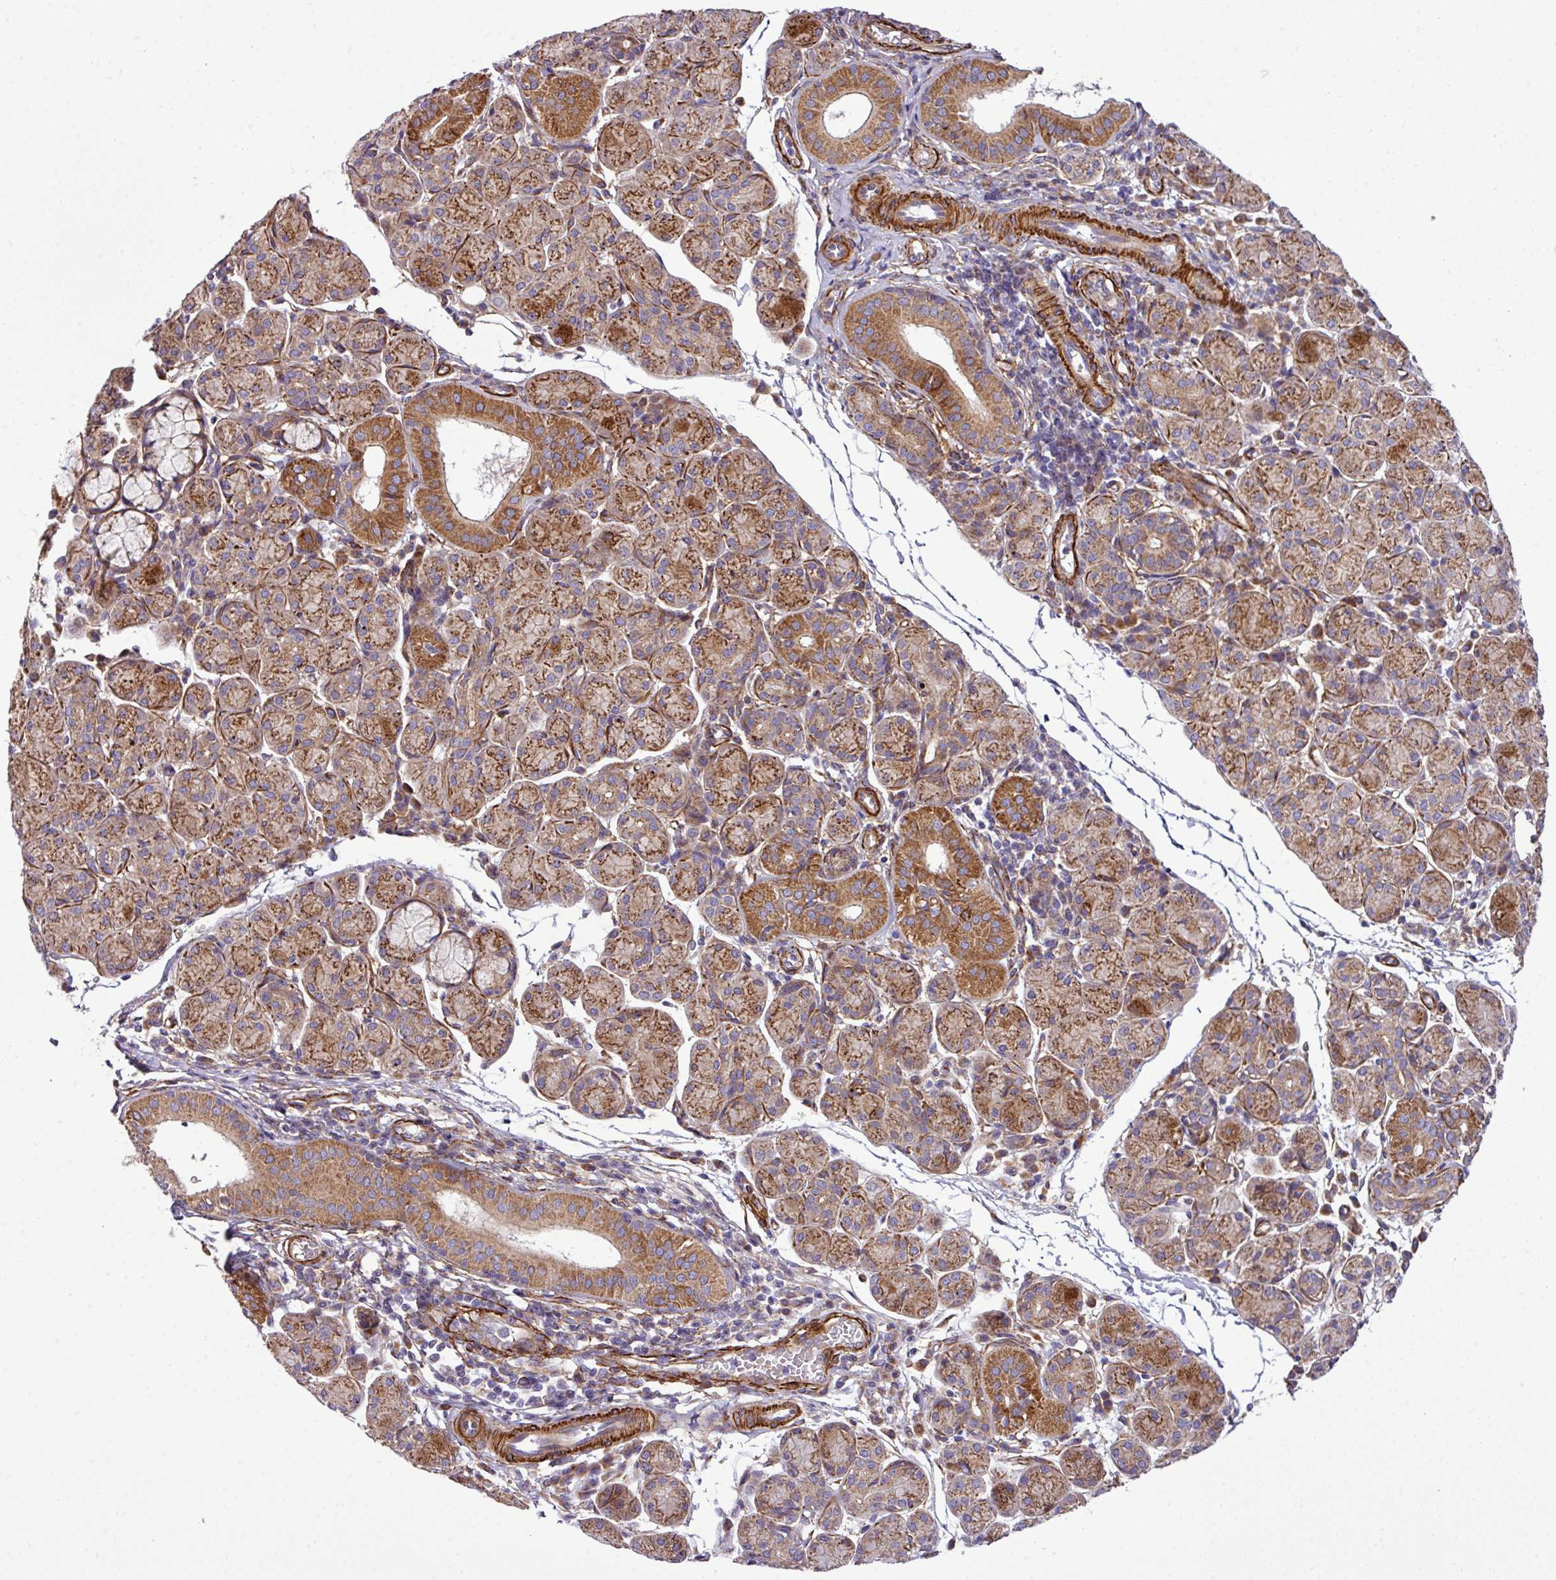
{"staining": {"intensity": "moderate", "quantity": "25%-75%", "location": "cytoplasmic/membranous"}, "tissue": "salivary gland", "cell_type": "Glandular cells", "image_type": "normal", "snomed": [{"axis": "morphology", "description": "Normal tissue, NOS"}, {"axis": "morphology", "description": "Inflammation, NOS"}, {"axis": "topography", "description": "Lymph node"}, {"axis": "topography", "description": "Salivary gland"}], "caption": "This micrograph displays immunohistochemistry (IHC) staining of unremarkable salivary gland, with medium moderate cytoplasmic/membranous positivity in about 25%-75% of glandular cells.", "gene": "FAM47E", "patient": {"sex": "male", "age": 3}}